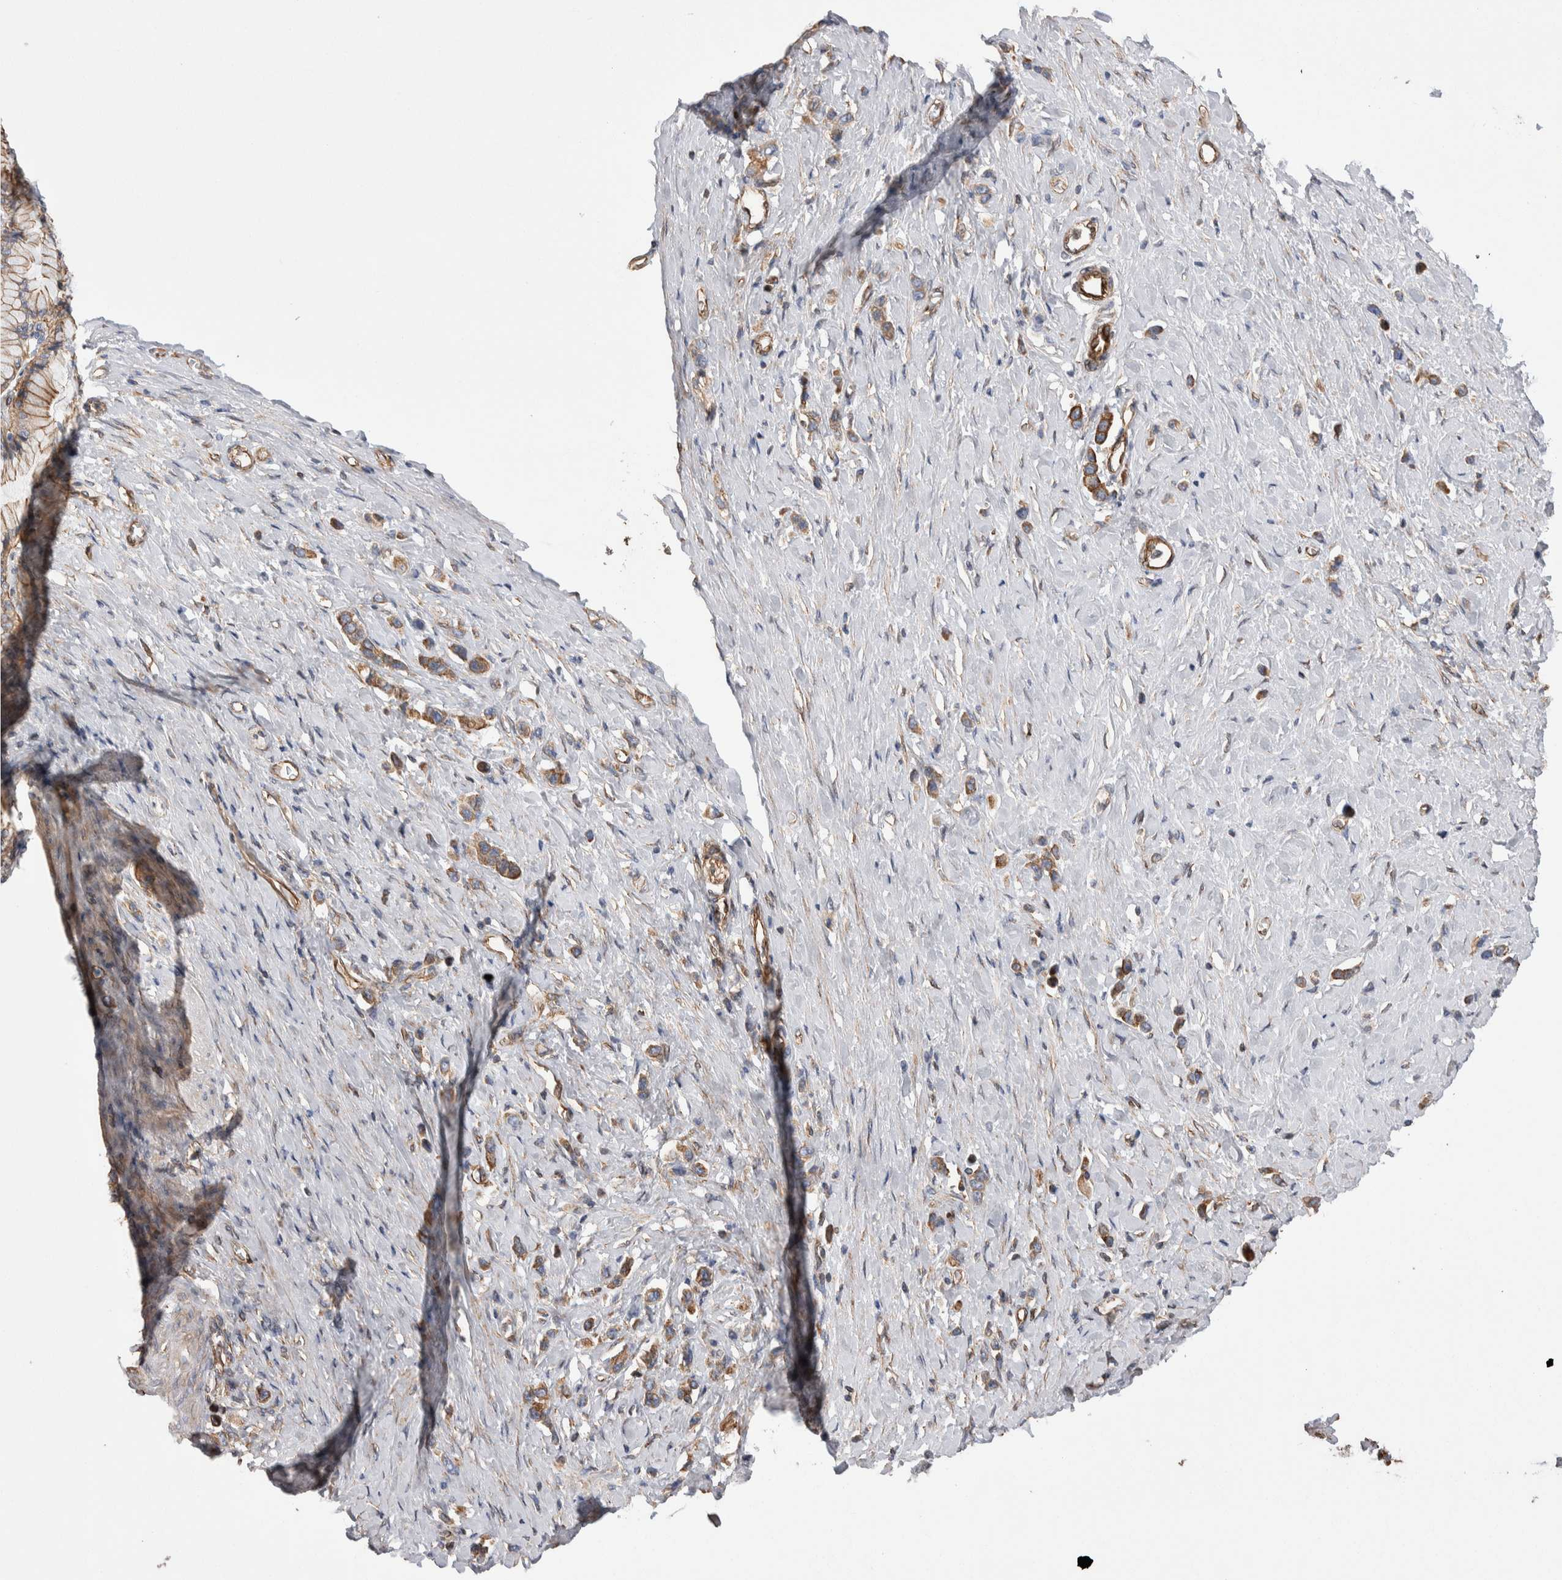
{"staining": {"intensity": "moderate", "quantity": ">75%", "location": "cytoplasmic/membranous"}, "tissue": "stomach cancer", "cell_type": "Tumor cells", "image_type": "cancer", "snomed": [{"axis": "morphology", "description": "Adenocarcinoma, NOS"}, {"axis": "topography", "description": "Stomach"}], "caption": "Immunohistochemical staining of human adenocarcinoma (stomach) exhibits moderate cytoplasmic/membranous protein staining in approximately >75% of tumor cells.", "gene": "KIF12", "patient": {"sex": "female", "age": 65}}